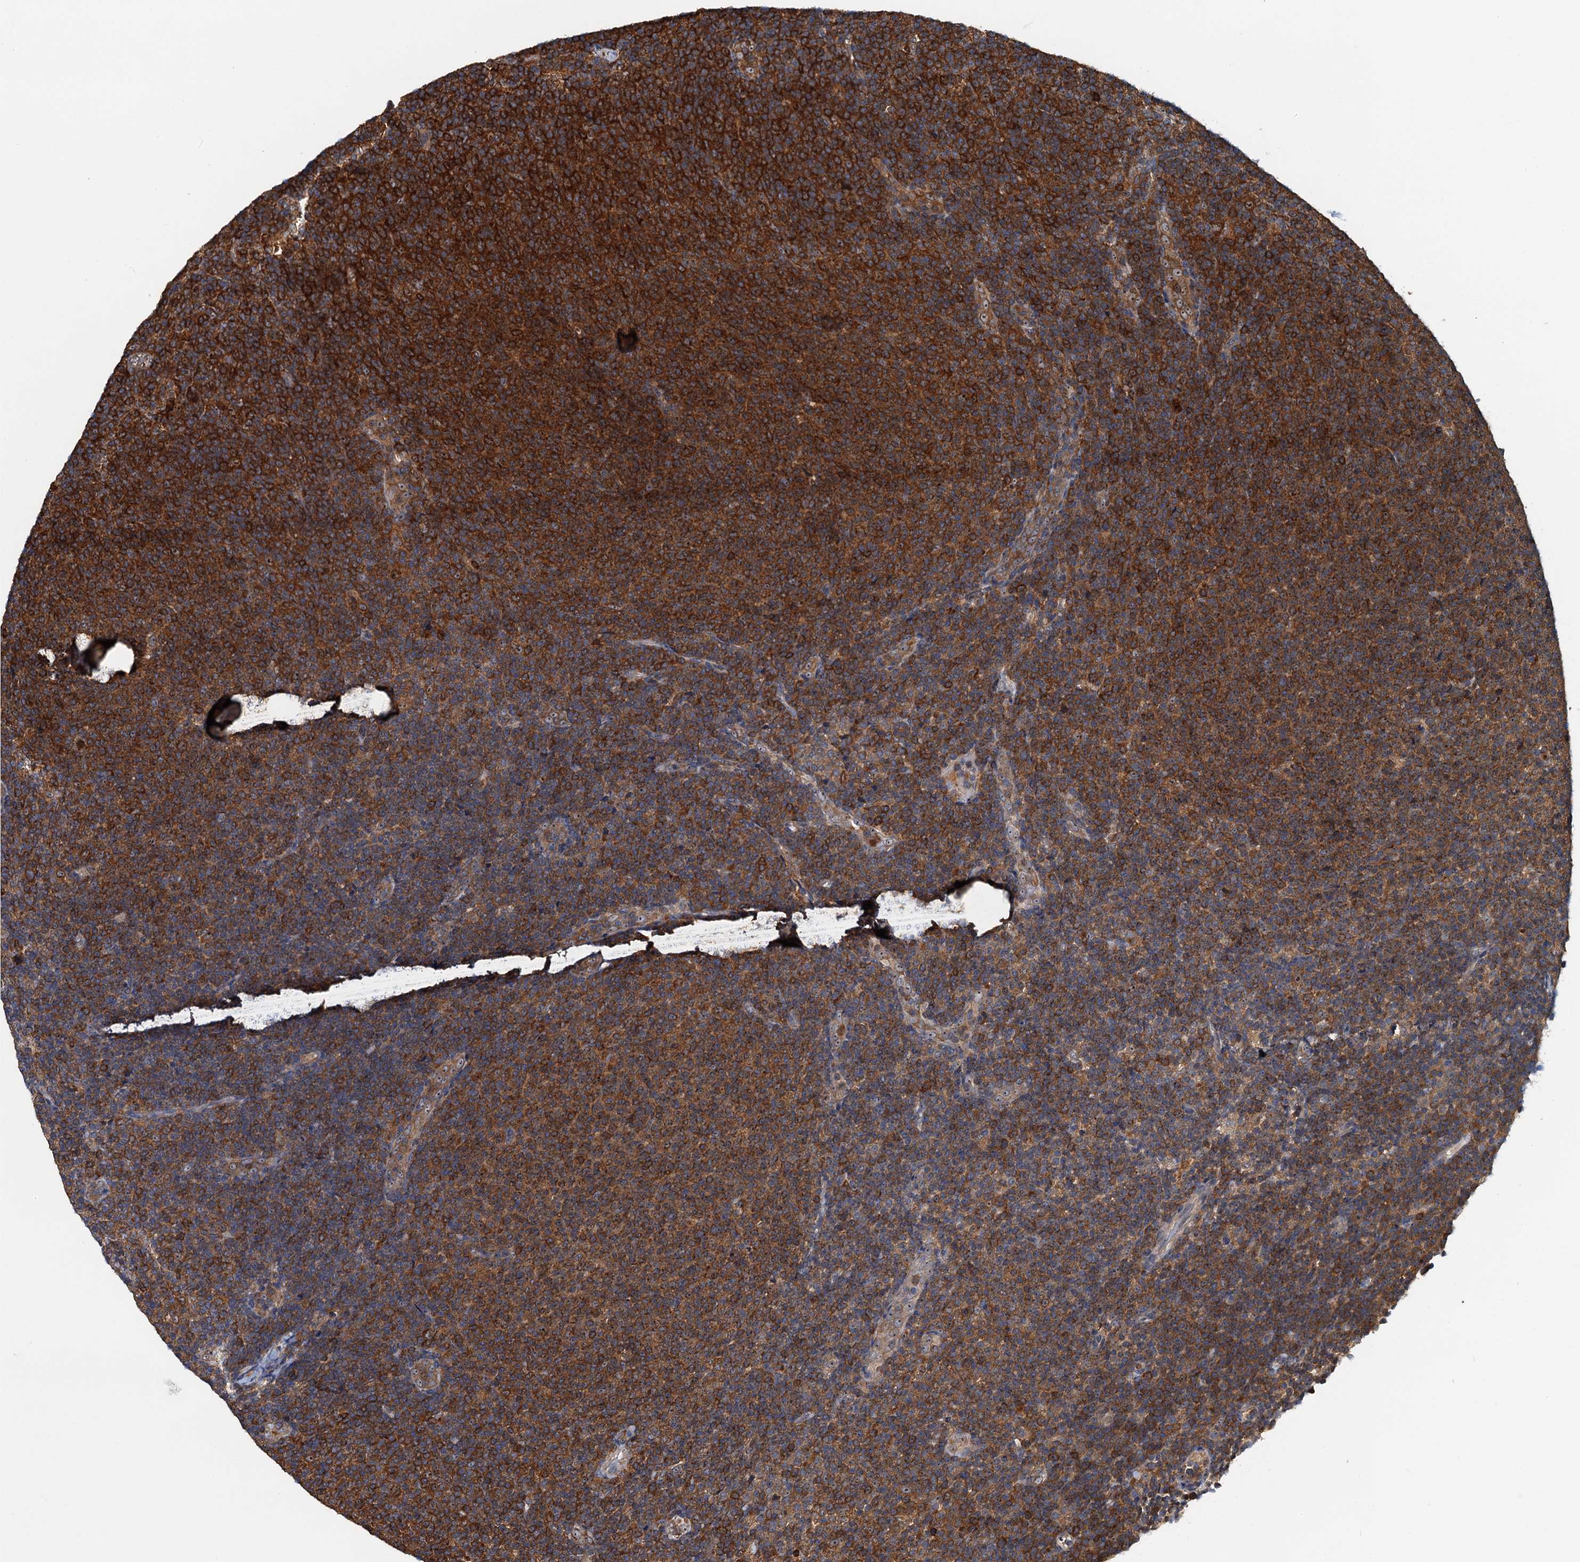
{"staining": {"intensity": "strong", "quantity": ">75%", "location": "cytoplasmic/membranous"}, "tissue": "lymphoma", "cell_type": "Tumor cells", "image_type": "cancer", "snomed": [{"axis": "morphology", "description": "Malignant lymphoma, non-Hodgkin's type, Low grade"}, {"axis": "topography", "description": "Lymph node"}], "caption": "Strong cytoplasmic/membranous protein expression is seen in about >75% of tumor cells in lymphoma. The staining was performed using DAB to visualize the protein expression in brown, while the nuclei were stained in blue with hematoxylin (Magnification: 20x).", "gene": "USP6NL", "patient": {"sex": "male", "age": 66}}